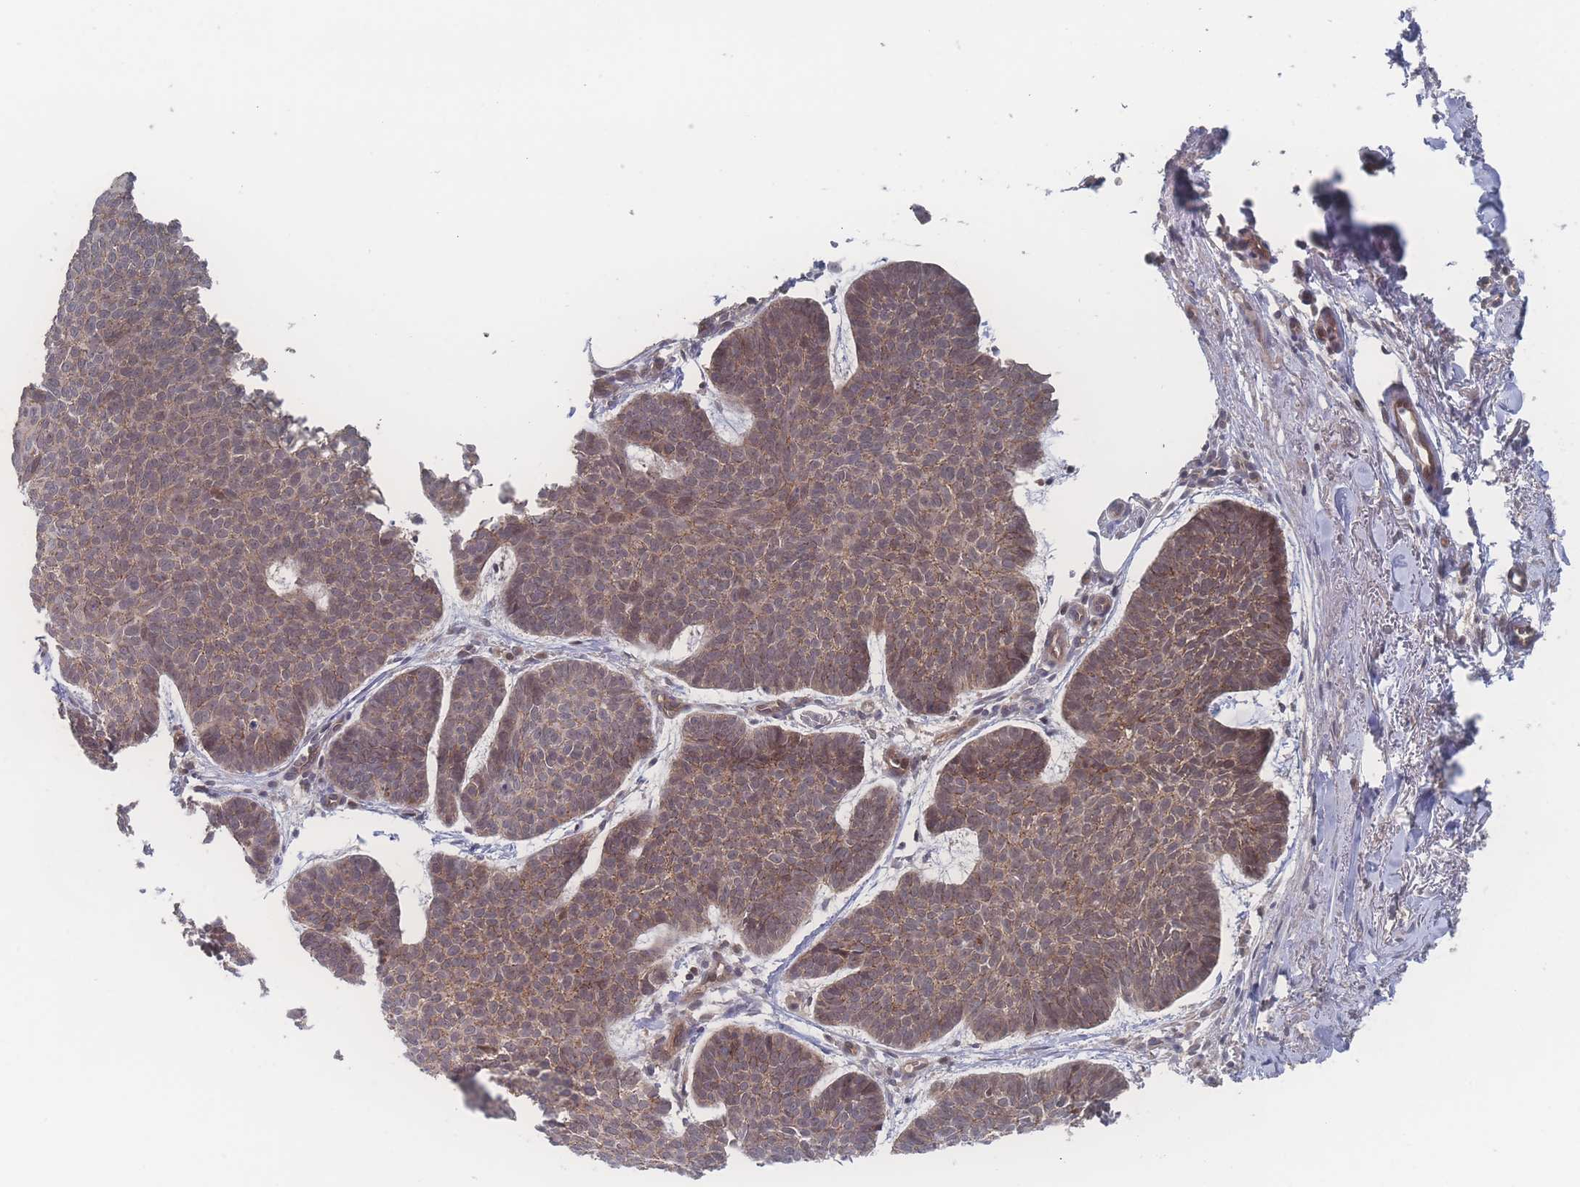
{"staining": {"intensity": "weak", "quantity": ">75%", "location": "cytoplasmic/membranous"}, "tissue": "skin cancer", "cell_type": "Tumor cells", "image_type": "cancer", "snomed": [{"axis": "morphology", "description": "Basal cell carcinoma"}, {"axis": "topography", "description": "Skin"}], "caption": "Skin cancer stained for a protein displays weak cytoplasmic/membranous positivity in tumor cells.", "gene": "NBEAL1", "patient": {"sex": "female", "age": 74}}